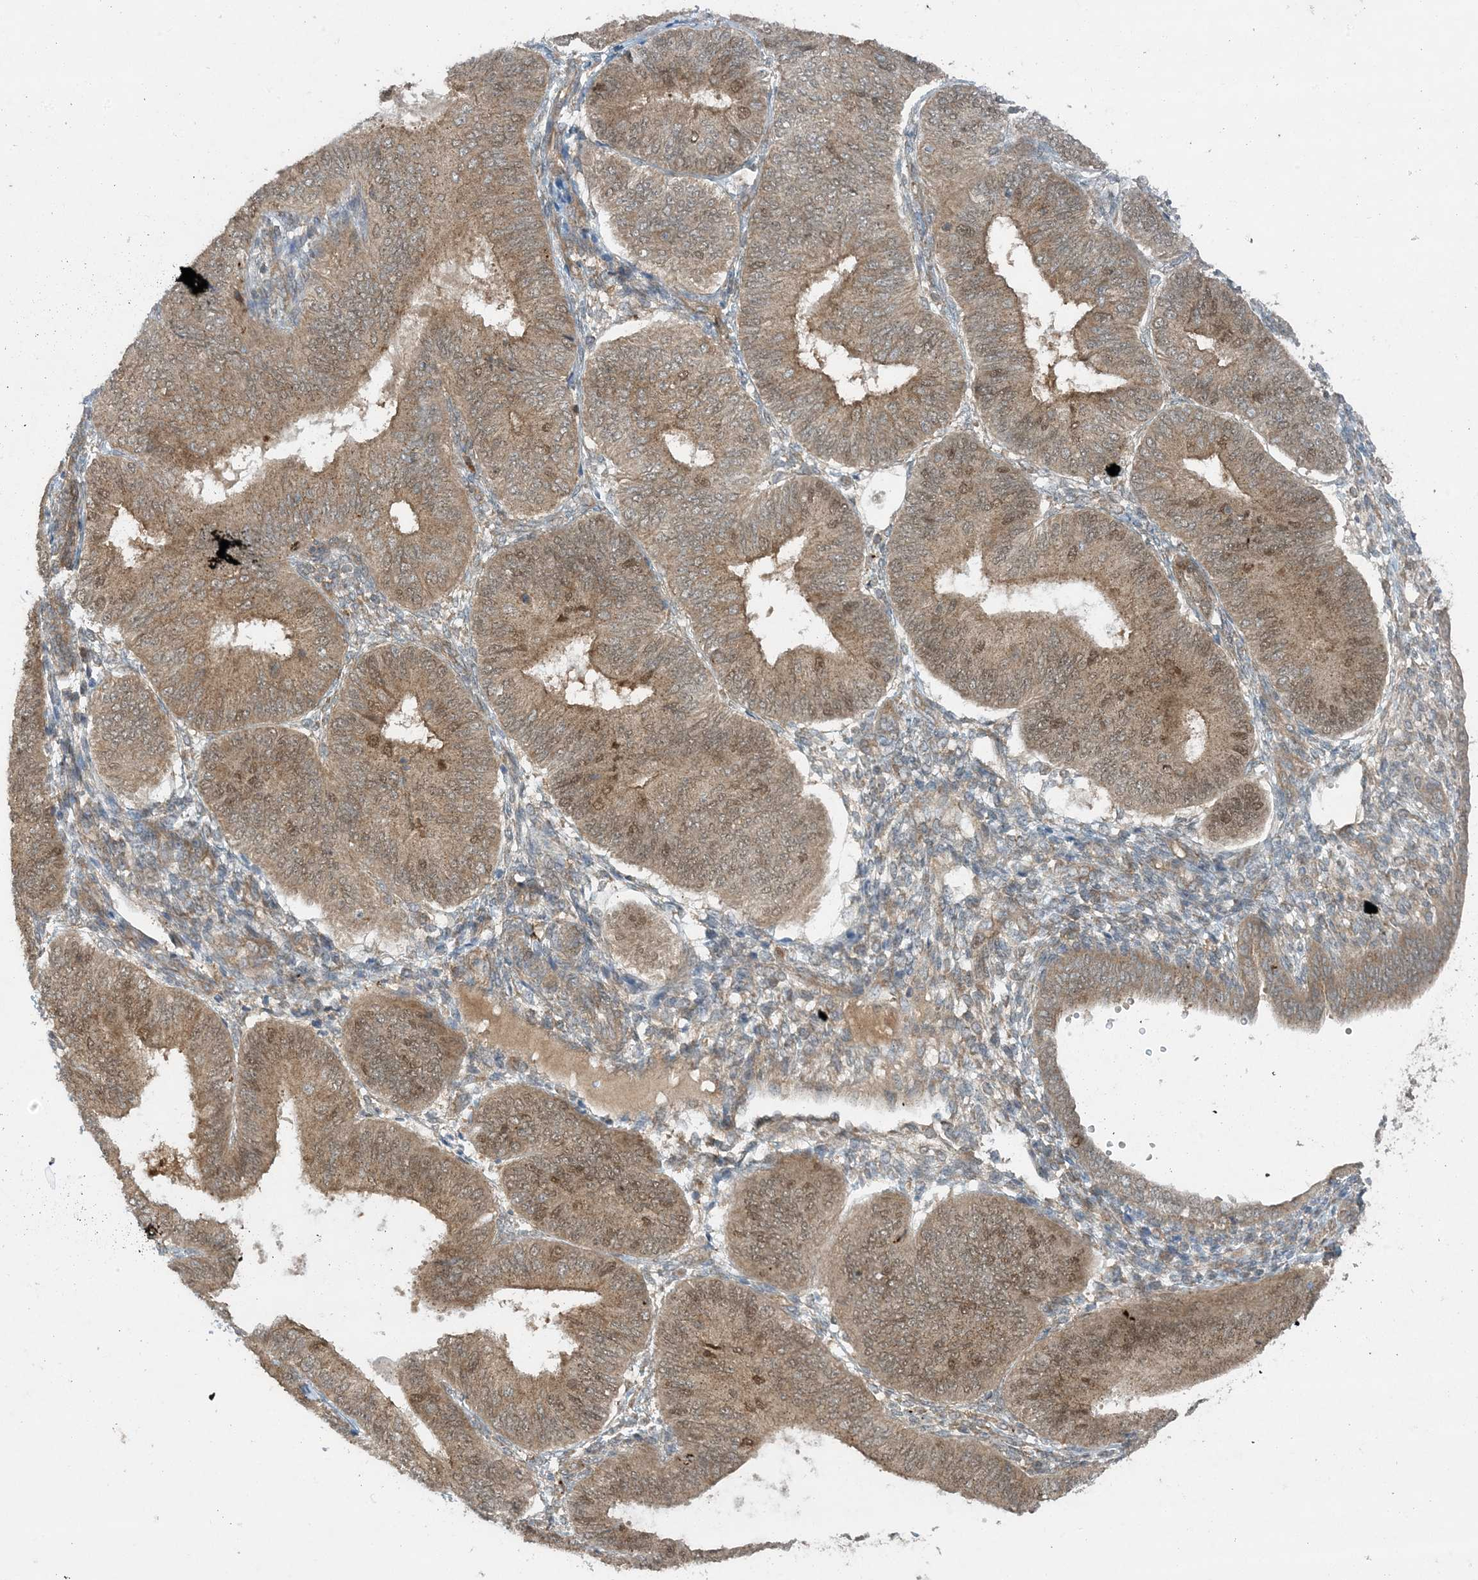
{"staining": {"intensity": "moderate", "quantity": ">75%", "location": "cytoplasmic/membranous,nuclear"}, "tissue": "endometrial cancer", "cell_type": "Tumor cells", "image_type": "cancer", "snomed": [{"axis": "morphology", "description": "Adenocarcinoma, NOS"}, {"axis": "topography", "description": "Endometrium"}], "caption": "Endometrial cancer tissue shows moderate cytoplasmic/membranous and nuclear staining in approximately >75% of tumor cells The protein is shown in brown color, while the nuclei are stained blue.", "gene": "STAM2", "patient": {"sex": "female", "age": 58}}